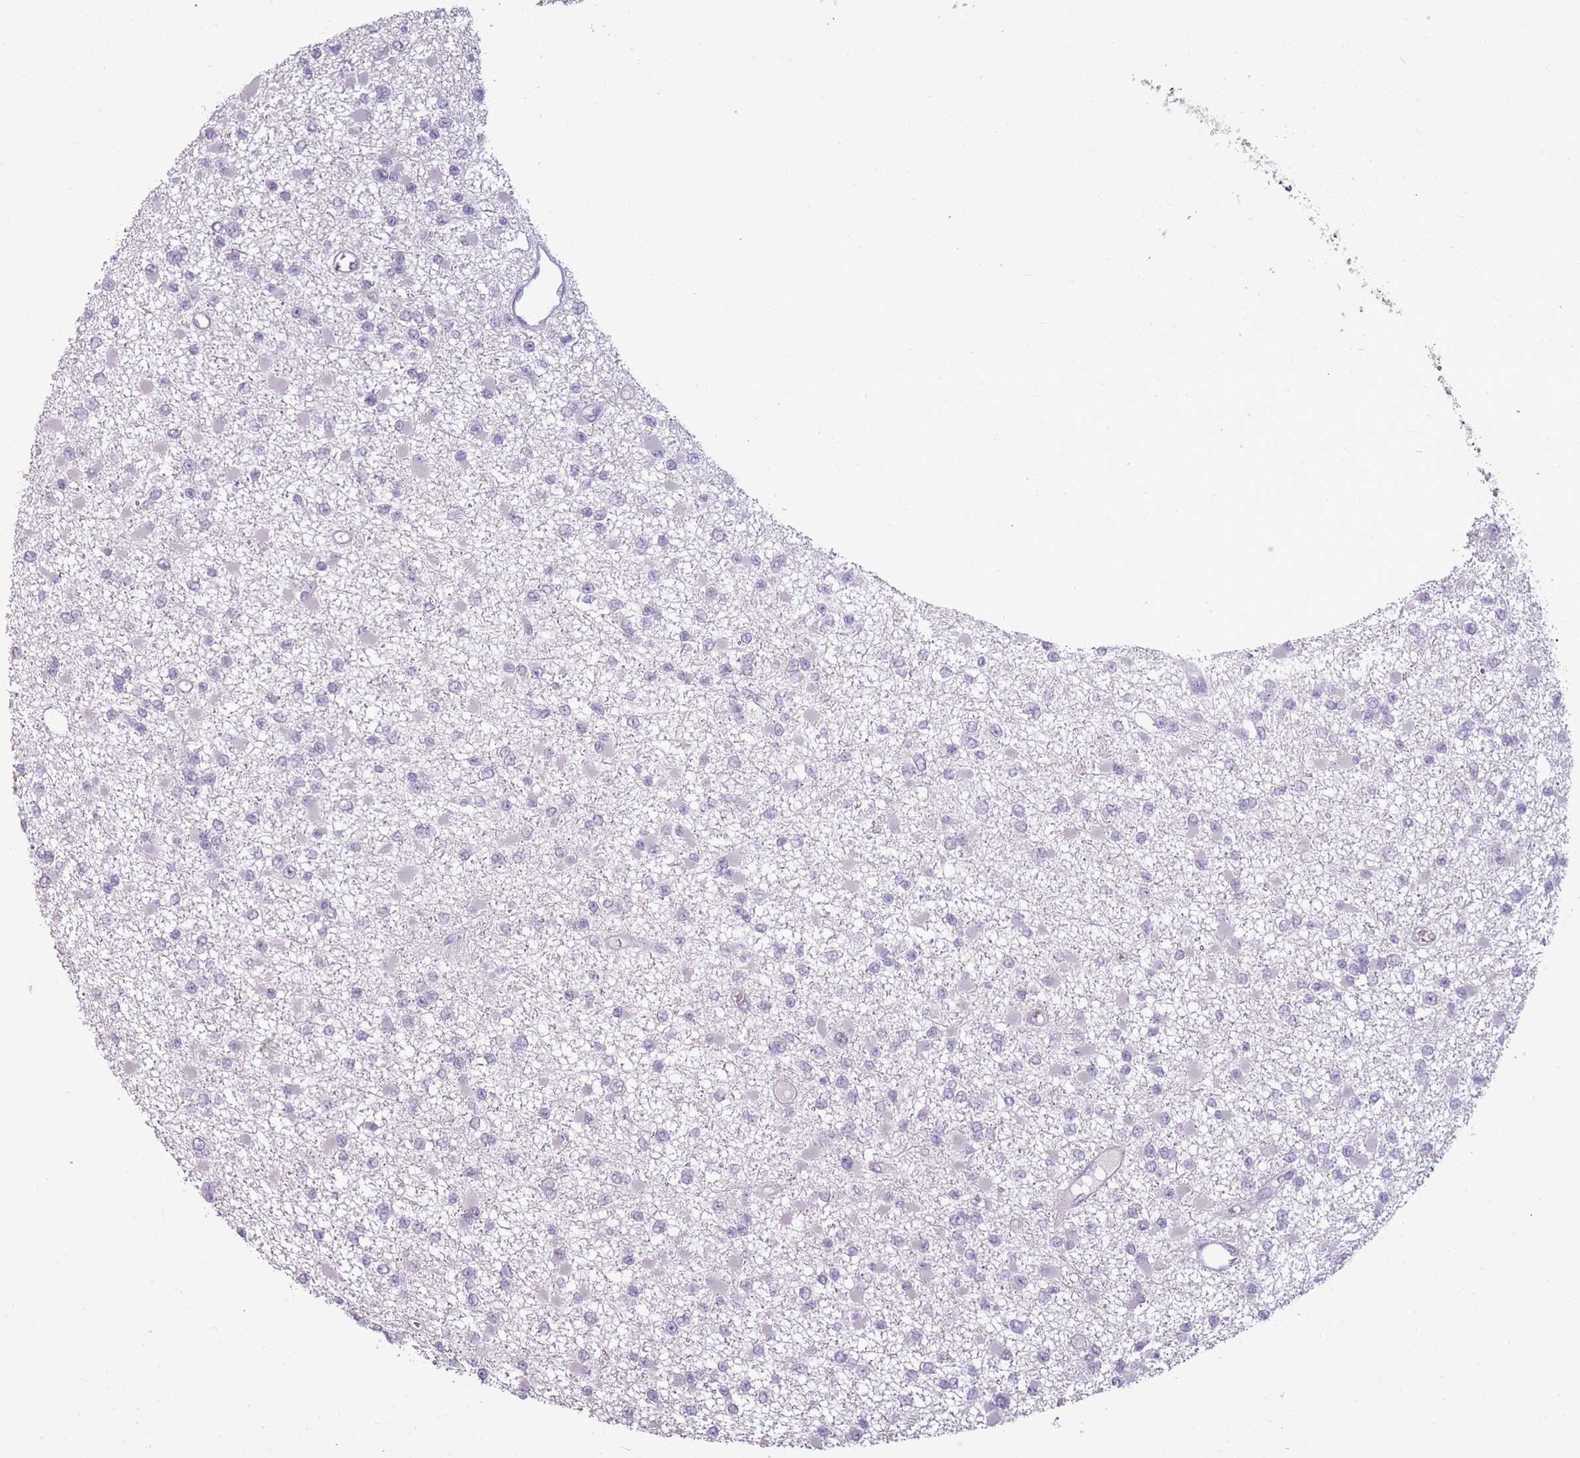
{"staining": {"intensity": "negative", "quantity": "none", "location": "none"}, "tissue": "glioma", "cell_type": "Tumor cells", "image_type": "cancer", "snomed": [{"axis": "morphology", "description": "Glioma, malignant, Low grade"}, {"axis": "topography", "description": "Brain"}], "caption": "Immunohistochemistry image of glioma stained for a protein (brown), which demonstrates no expression in tumor cells.", "gene": "ZBTB24", "patient": {"sex": "female", "age": 22}}